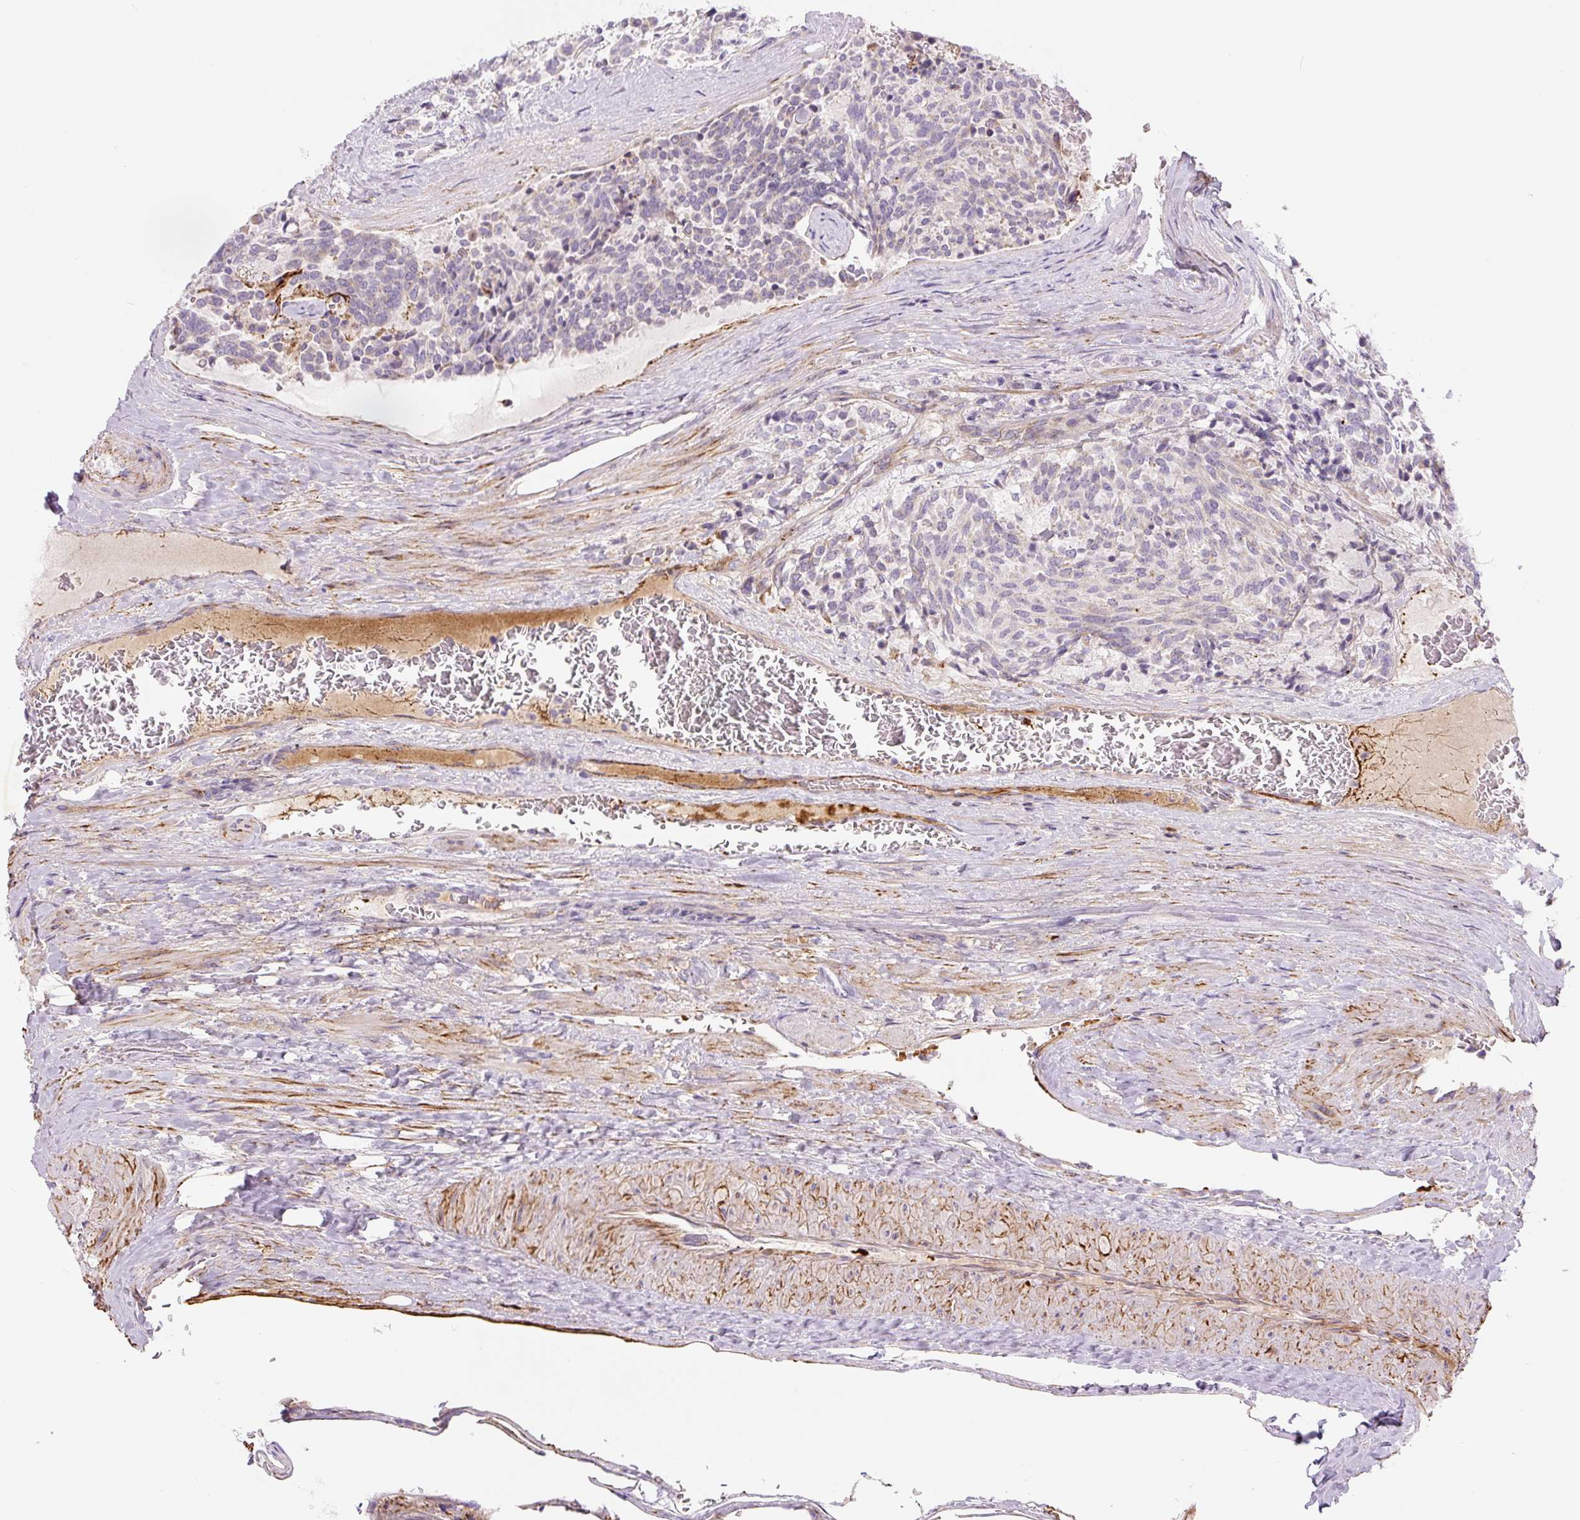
{"staining": {"intensity": "negative", "quantity": "none", "location": "none"}, "tissue": "carcinoid", "cell_type": "Tumor cells", "image_type": "cancer", "snomed": [{"axis": "morphology", "description": "Carcinoid, malignant, NOS"}, {"axis": "topography", "description": "Pancreas"}], "caption": "Immunohistochemistry micrograph of neoplastic tissue: human carcinoid stained with DAB (3,3'-diaminobenzidine) shows no significant protein staining in tumor cells.", "gene": "CCNI2", "patient": {"sex": "female", "age": 54}}